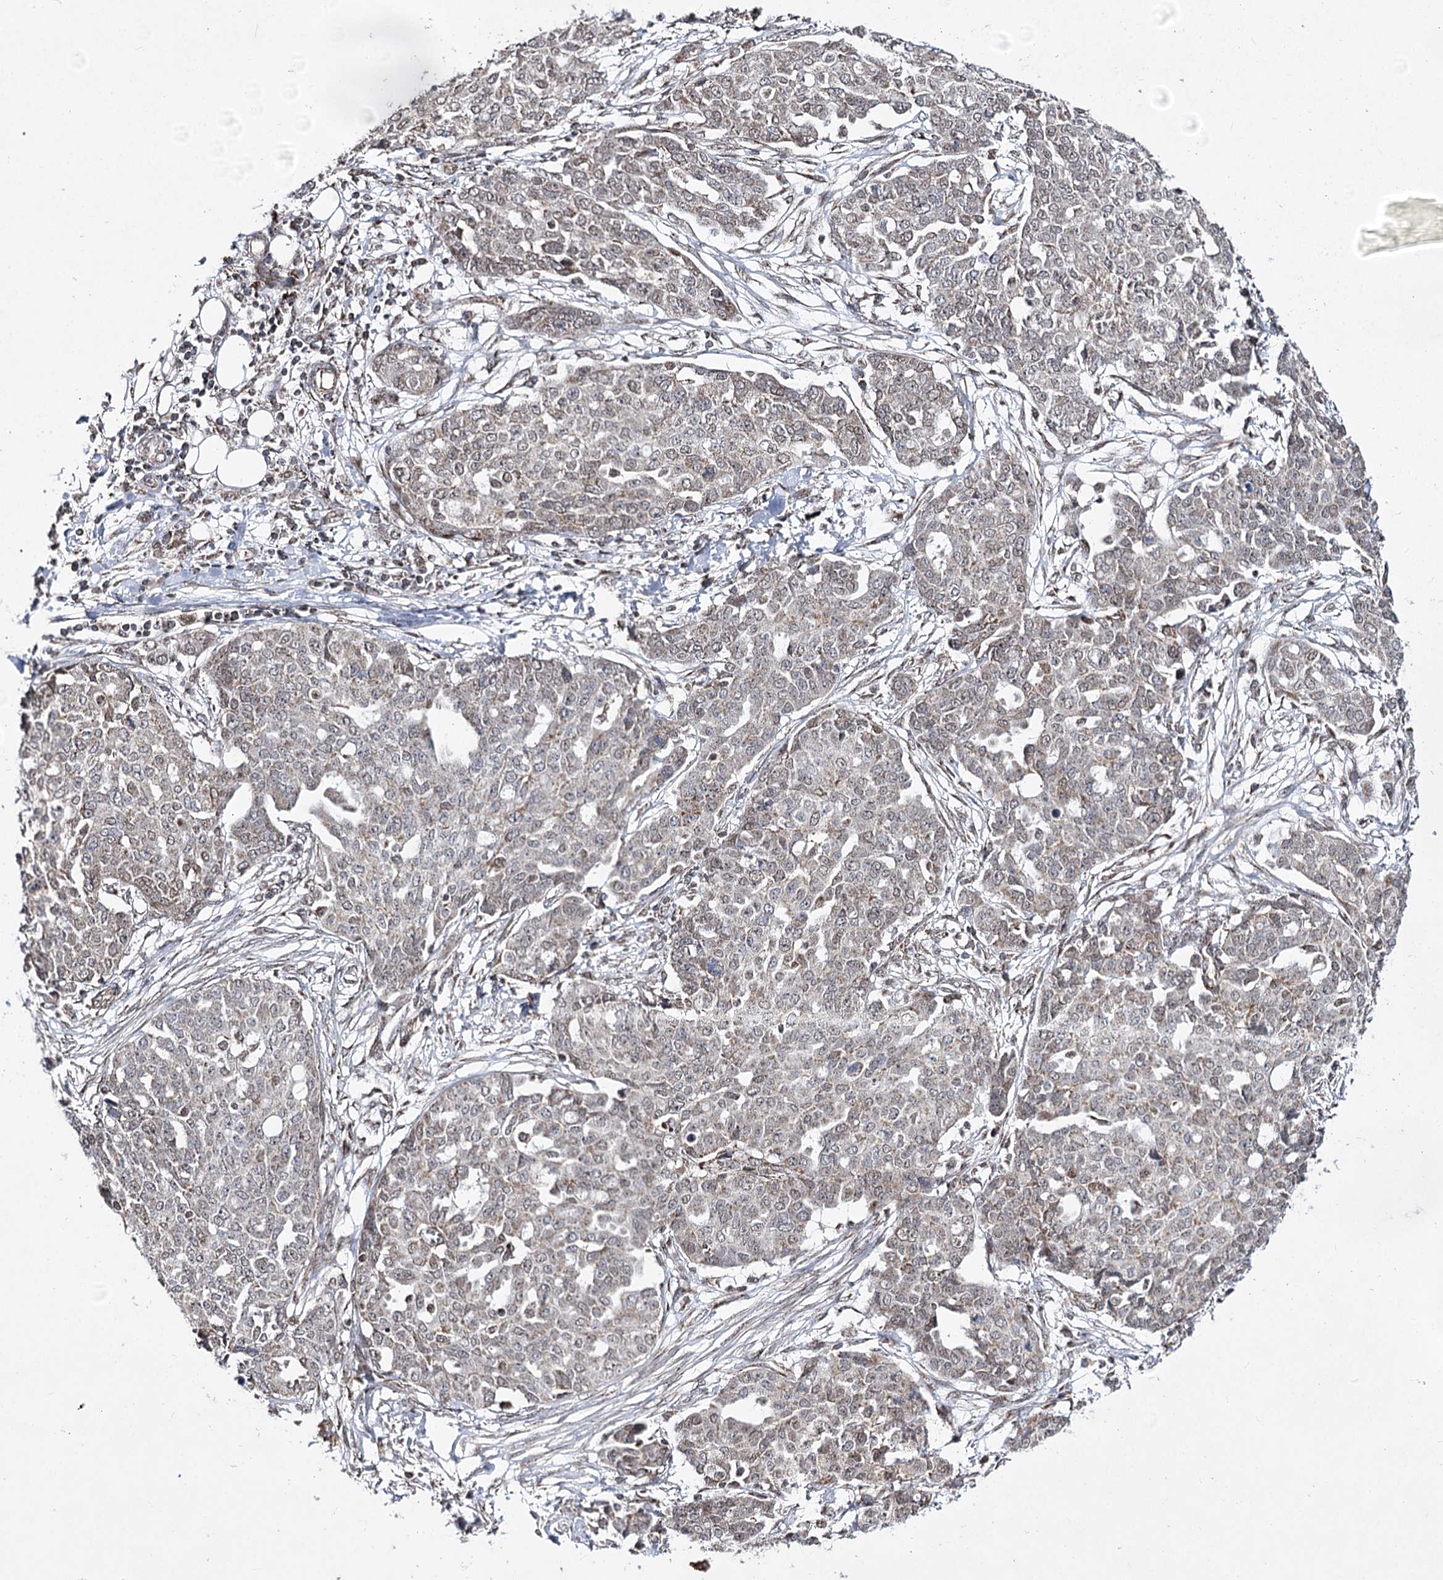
{"staining": {"intensity": "weak", "quantity": "<25%", "location": "nuclear"}, "tissue": "ovarian cancer", "cell_type": "Tumor cells", "image_type": "cancer", "snomed": [{"axis": "morphology", "description": "Cystadenocarcinoma, serous, NOS"}, {"axis": "topography", "description": "Soft tissue"}, {"axis": "topography", "description": "Ovary"}], "caption": "DAB (3,3'-diaminobenzidine) immunohistochemical staining of ovarian cancer reveals no significant staining in tumor cells.", "gene": "SLC4A1AP", "patient": {"sex": "female", "age": 57}}